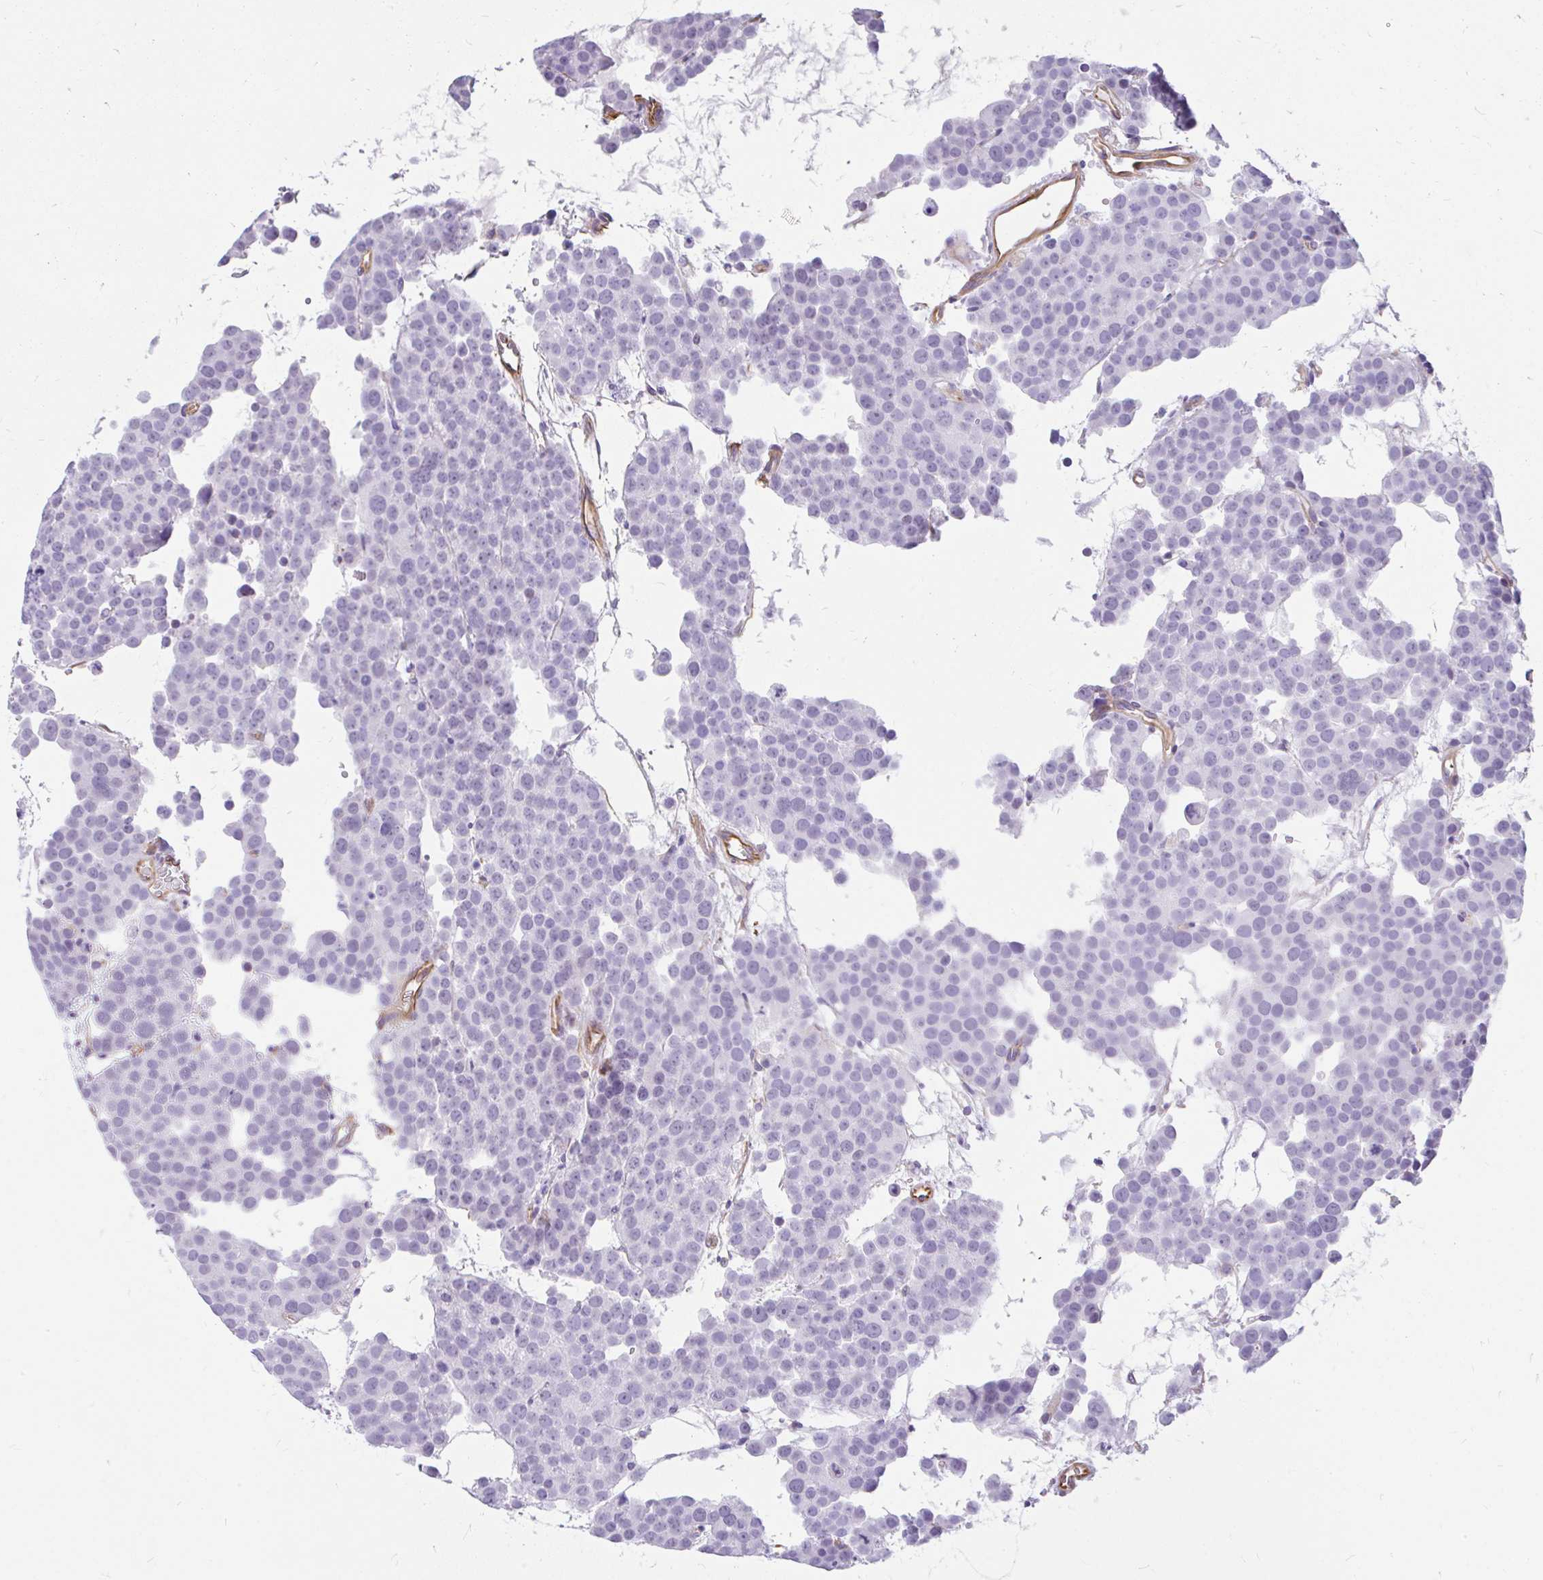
{"staining": {"intensity": "negative", "quantity": "none", "location": "none"}, "tissue": "testis cancer", "cell_type": "Tumor cells", "image_type": "cancer", "snomed": [{"axis": "morphology", "description": "Seminoma, NOS"}, {"axis": "topography", "description": "Testis"}], "caption": "An immunohistochemistry histopathology image of testis cancer (seminoma) is shown. There is no staining in tumor cells of testis cancer (seminoma). (DAB immunohistochemistry, high magnification).", "gene": "FAM83C", "patient": {"sex": "male", "age": 71}}